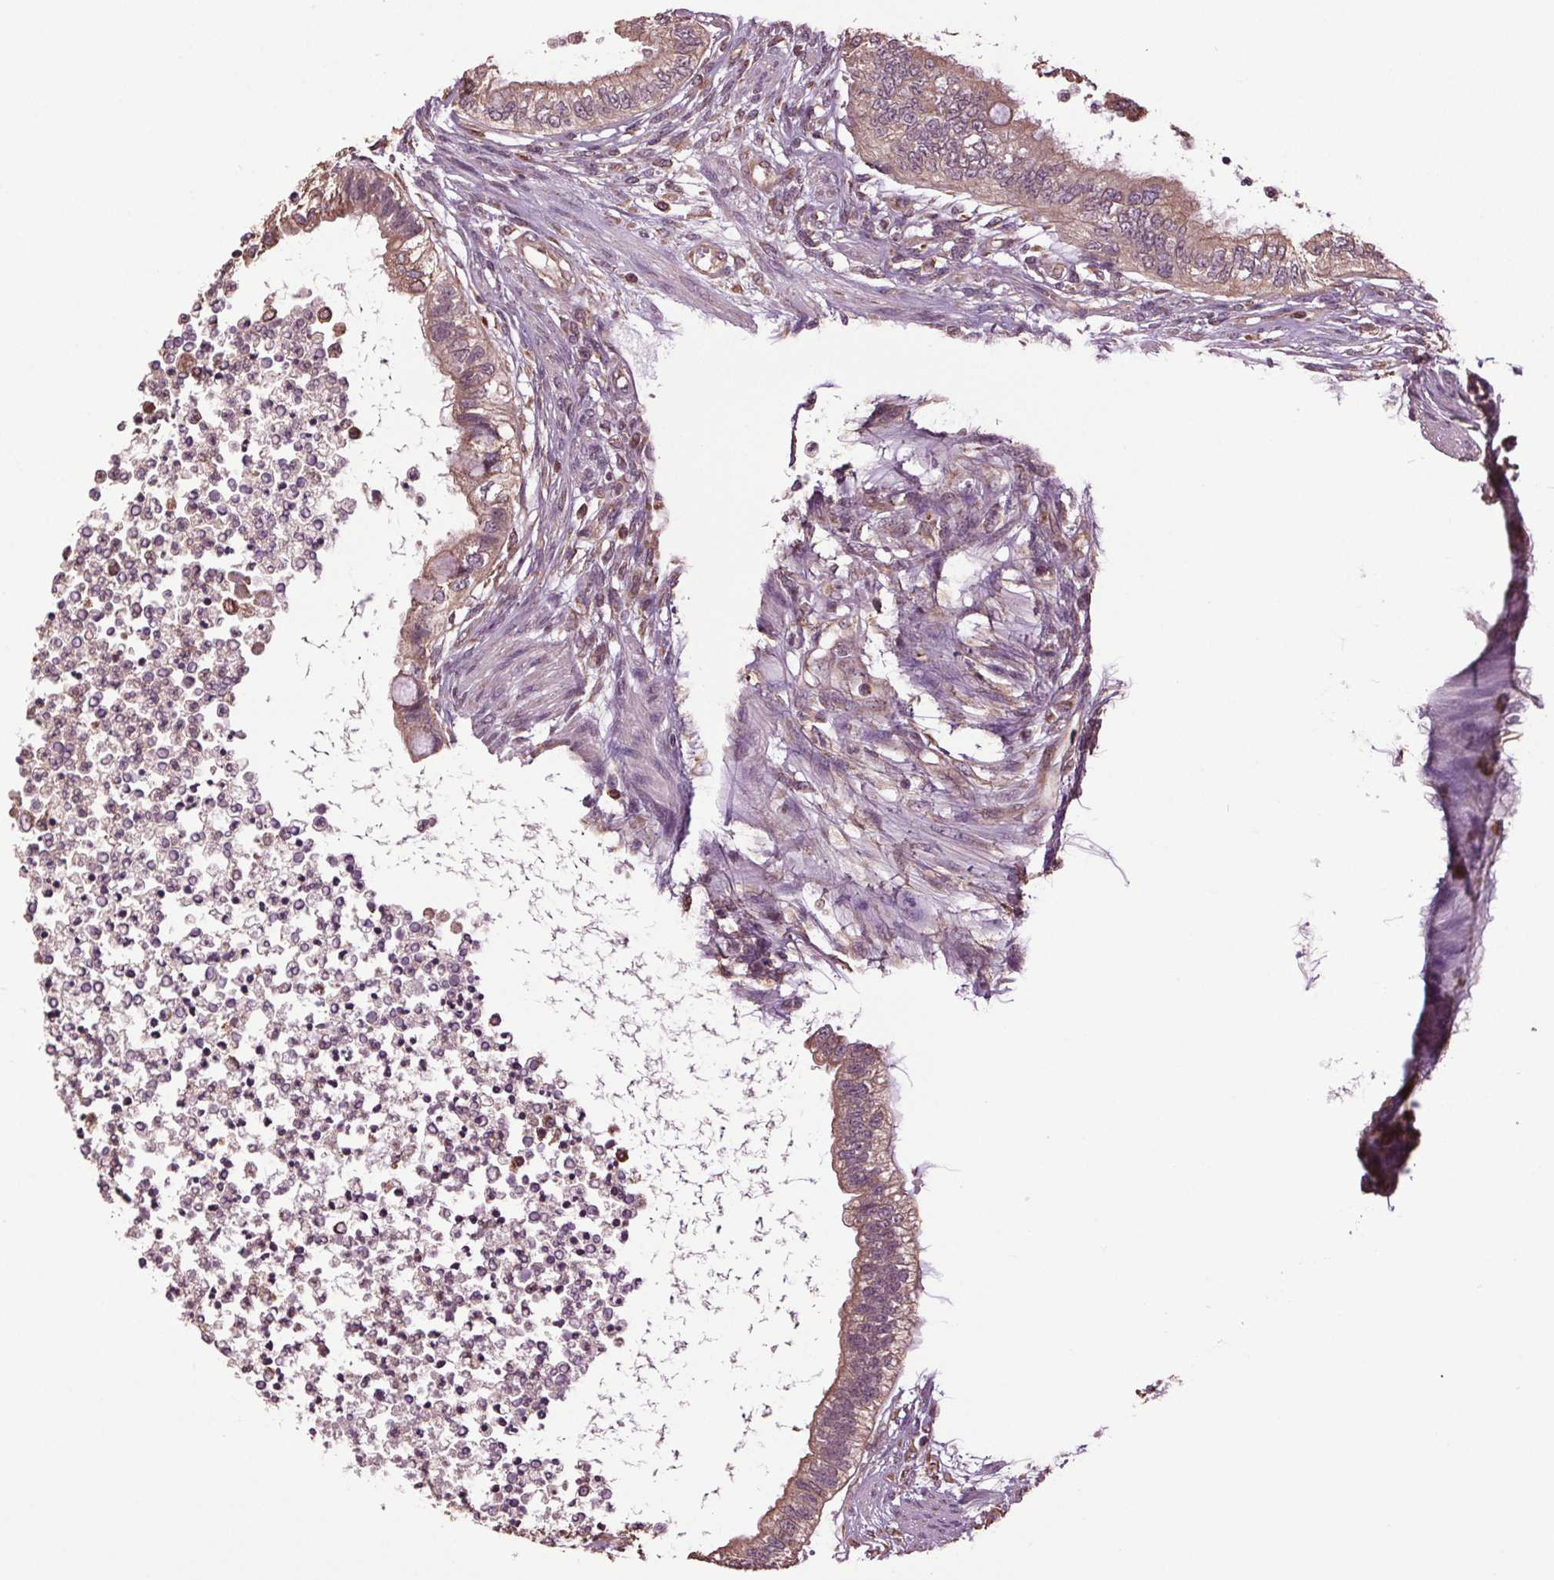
{"staining": {"intensity": "moderate", "quantity": "25%-75%", "location": "cytoplasmic/membranous"}, "tissue": "testis cancer", "cell_type": "Tumor cells", "image_type": "cancer", "snomed": [{"axis": "morphology", "description": "Carcinoma, Embryonal, NOS"}, {"axis": "topography", "description": "Testis"}], "caption": "IHC image of human testis cancer stained for a protein (brown), which reveals medium levels of moderate cytoplasmic/membranous positivity in approximately 25%-75% of tumor cells.", "gene": "RNPEP", "patient": {"sex": "male", "age": 26}}